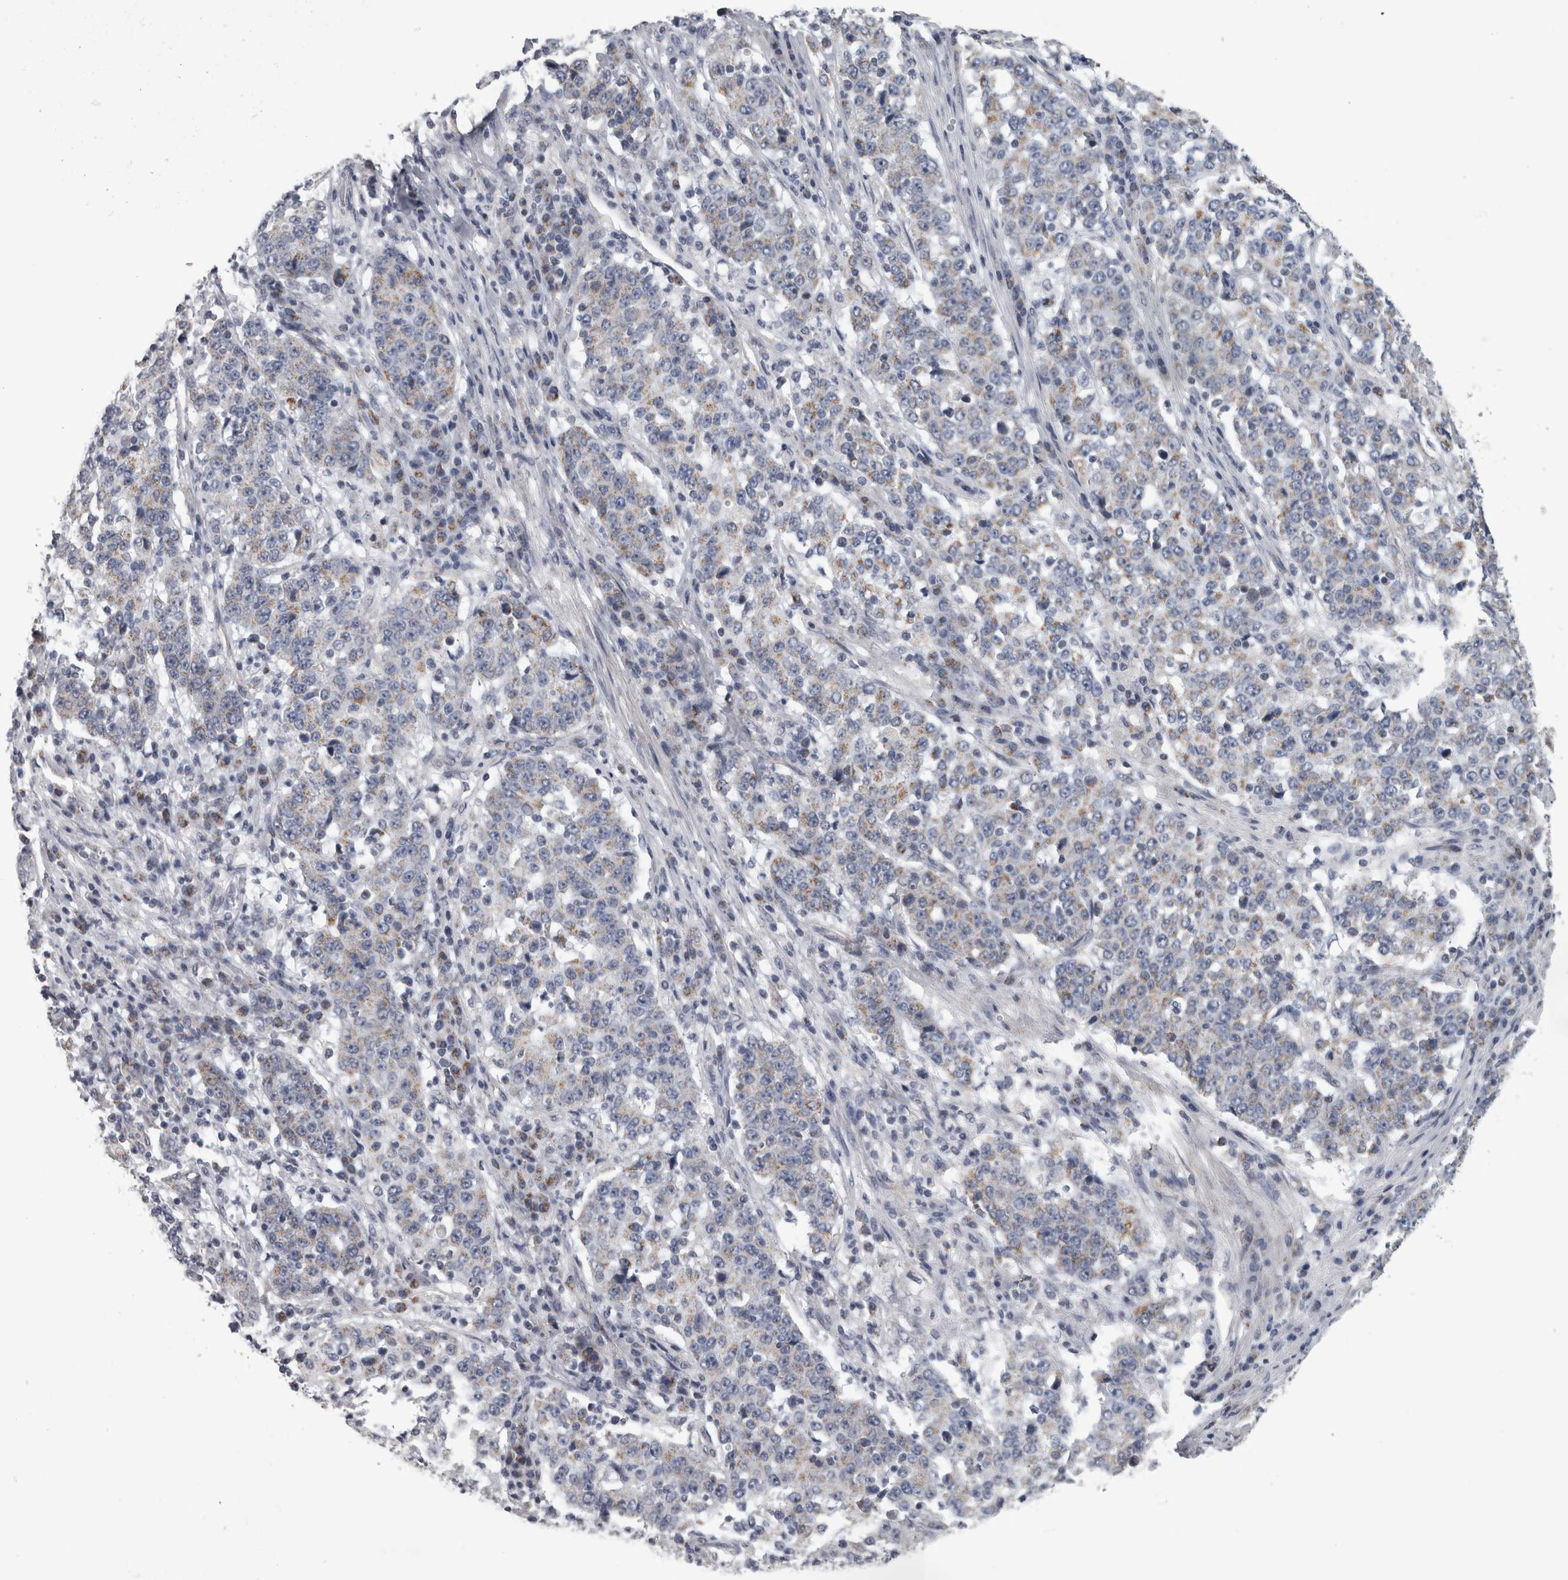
{"staining": {"intensity": "weak", "quantity": "25%-75%", "location": "cytoplasmic/membranous"}, "tissue": "stomach cancer", "cell_type": "Tumor cells", "image_type": "cancer", "snomed": [{"axis": "morphology", "description": "Adenocarcinoma, NOS"}, {"axis": "topography", "description": "Stomach"}], "caption": "There is low levels of weak cytoplasmic/membranous staining in tumor cells of stomach adenocarcinoma, as demonstrated by immunohistochemical staining (brown color).", "gene": "DBT", "patient": {"sex": "male", "age": 59}}